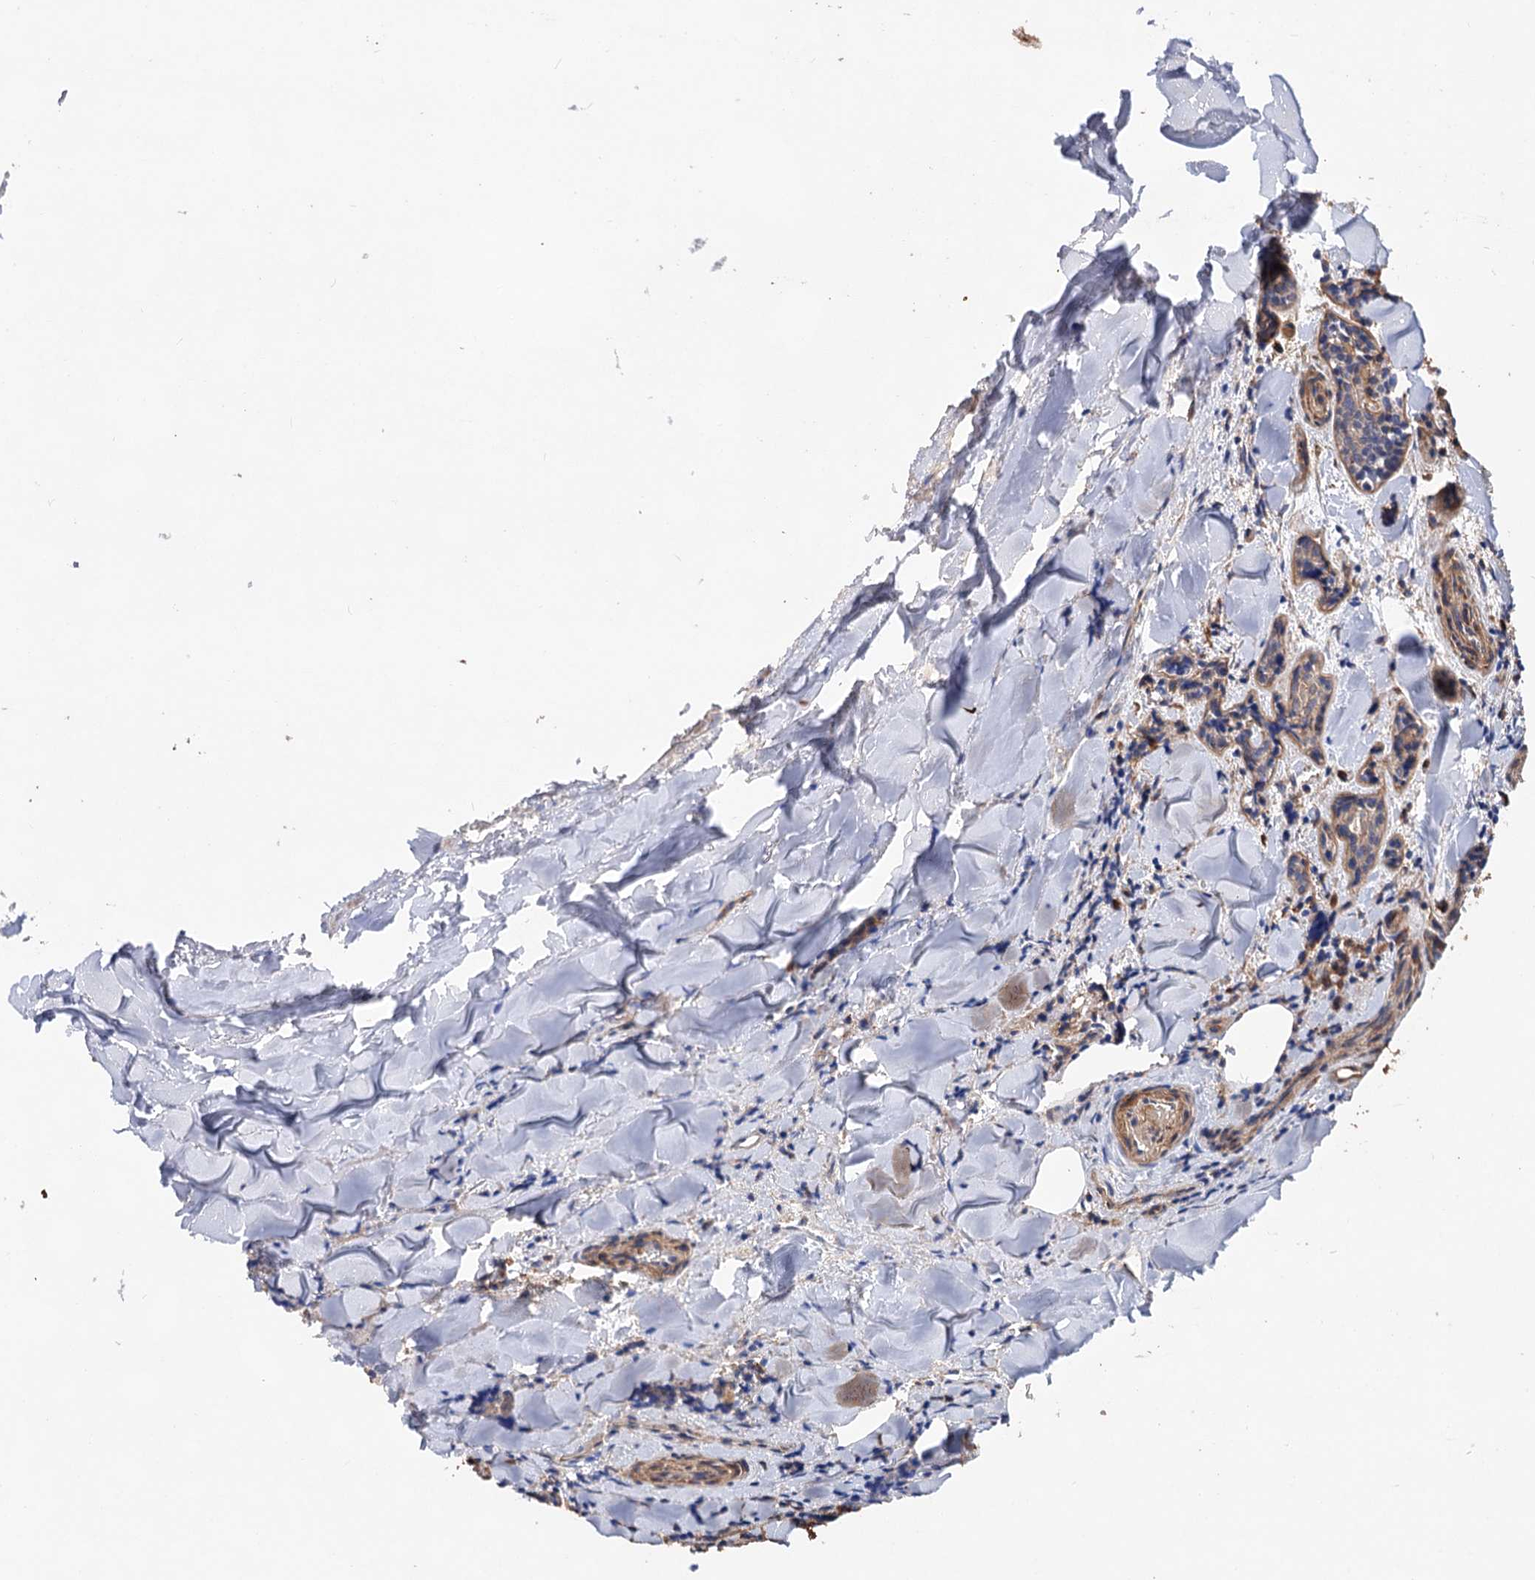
{"staining": {"intensity": "weak", "quantity": ">75%", "location": "cytoplasmic/membranous"}, "tissue": "head and neck cancer", "cell_type": "Tumor cells", "image_type": "cancer", "snomed": [{"axis": "morphology", "description": "Adenocarcinoma, NOS"}, {"axis": "topography", "description": "Salivary gland"}, {"axis": "topography", "description": "Head-Neck"}], "caption": "Adenocarcinoma (head and neck) stained for a protein reveals weak cytoplasmic/membranous positivity in tumor cells.", "gene": "CSAD", "patient": {"sex": "female", "age": 63}}